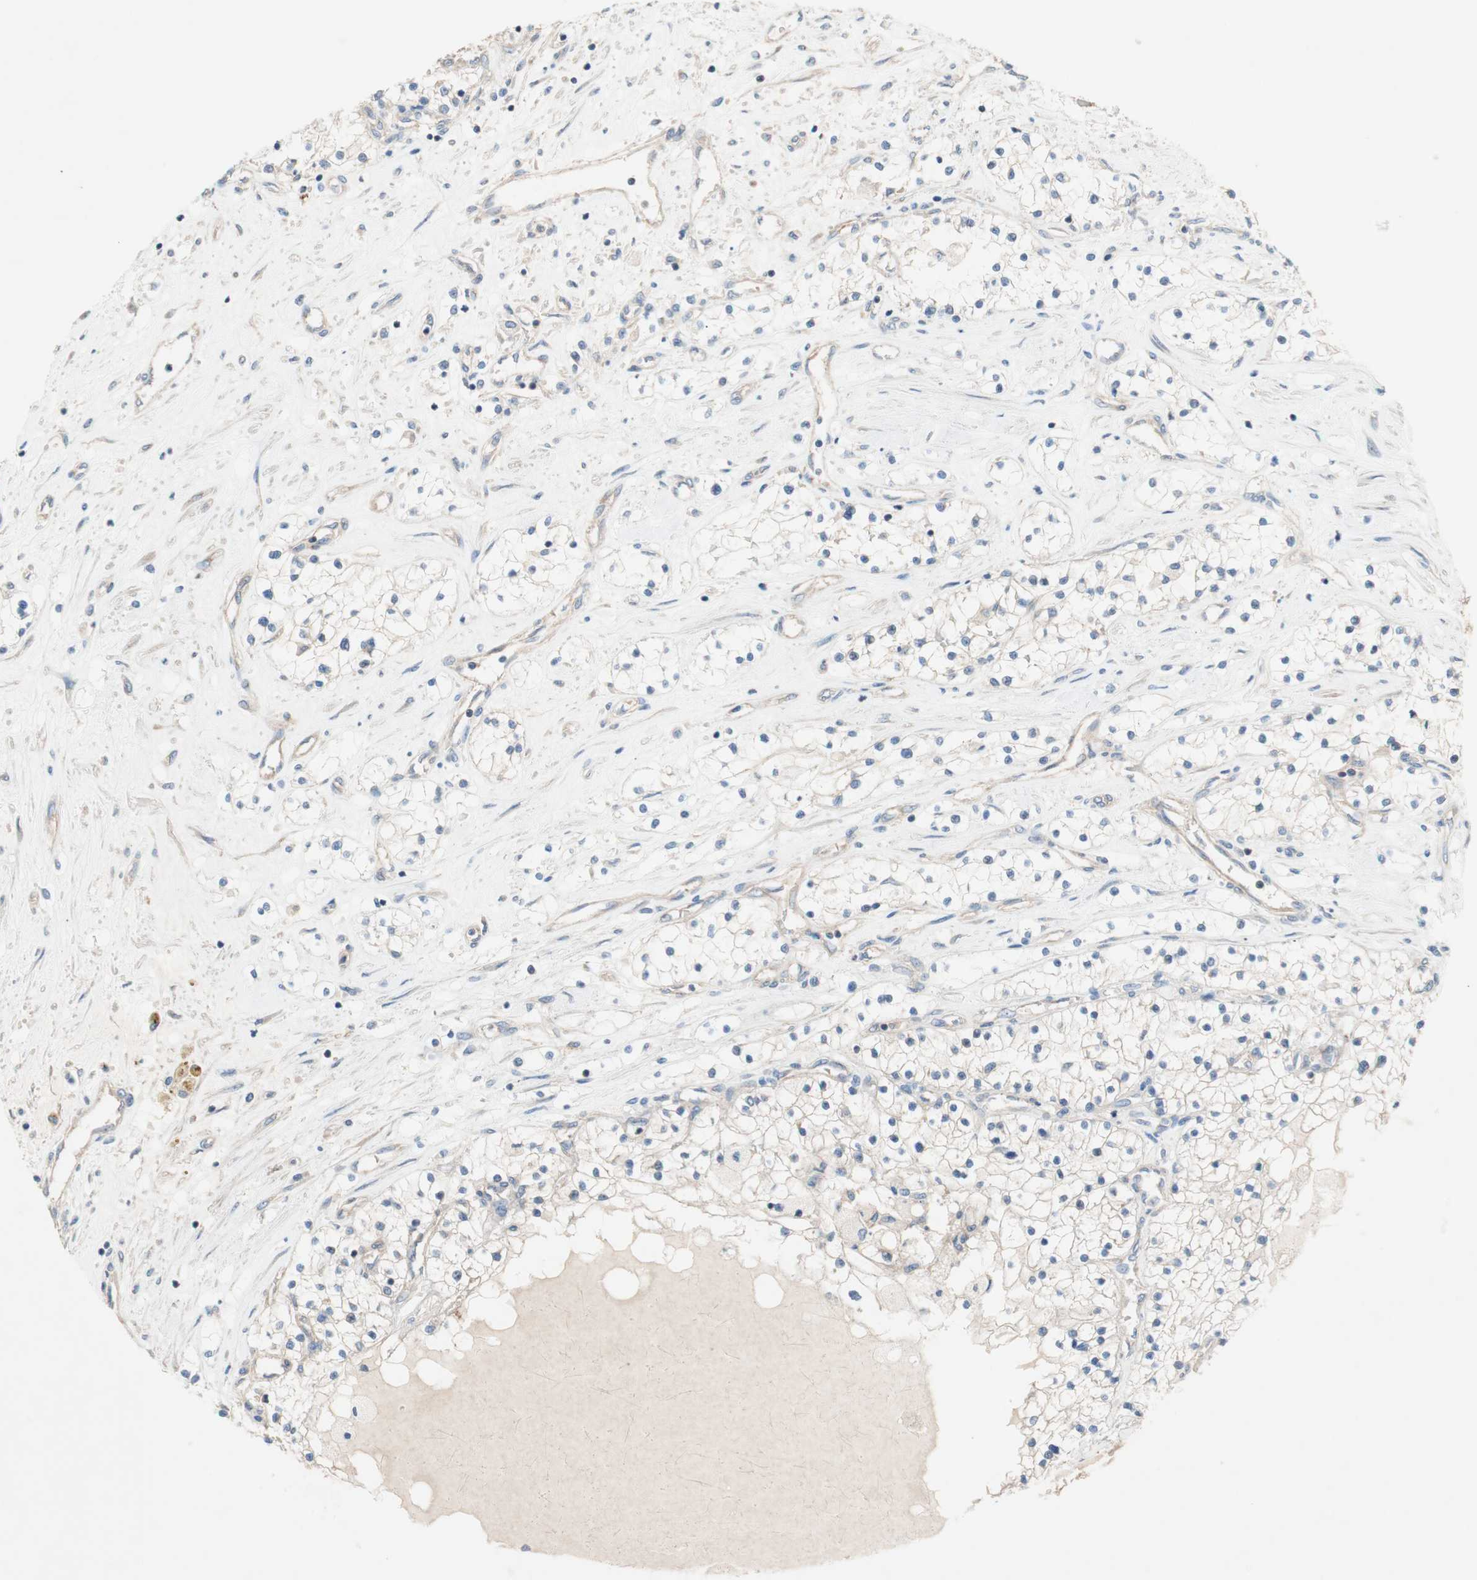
{"staining": {"intensity": "negative", "quantity": "none", "location": "none"}, "tissue": "renal cancer", "cell_type": "Tumor cells", "image_type": "cancer", "snomed": [{"axis": "morphology", "description": "Adenocarcinoma, NOS"}, {"axis": "topography", "description": "Kidney"}], "caption": "Tumor cells are negative for protein expression in human renal cancer (adenocarcinoma). (DAB immunohistochemistry with hematoxylin counter stain).", "gene": "GLUL", "patient": {"sex": "male", "age": 68}}